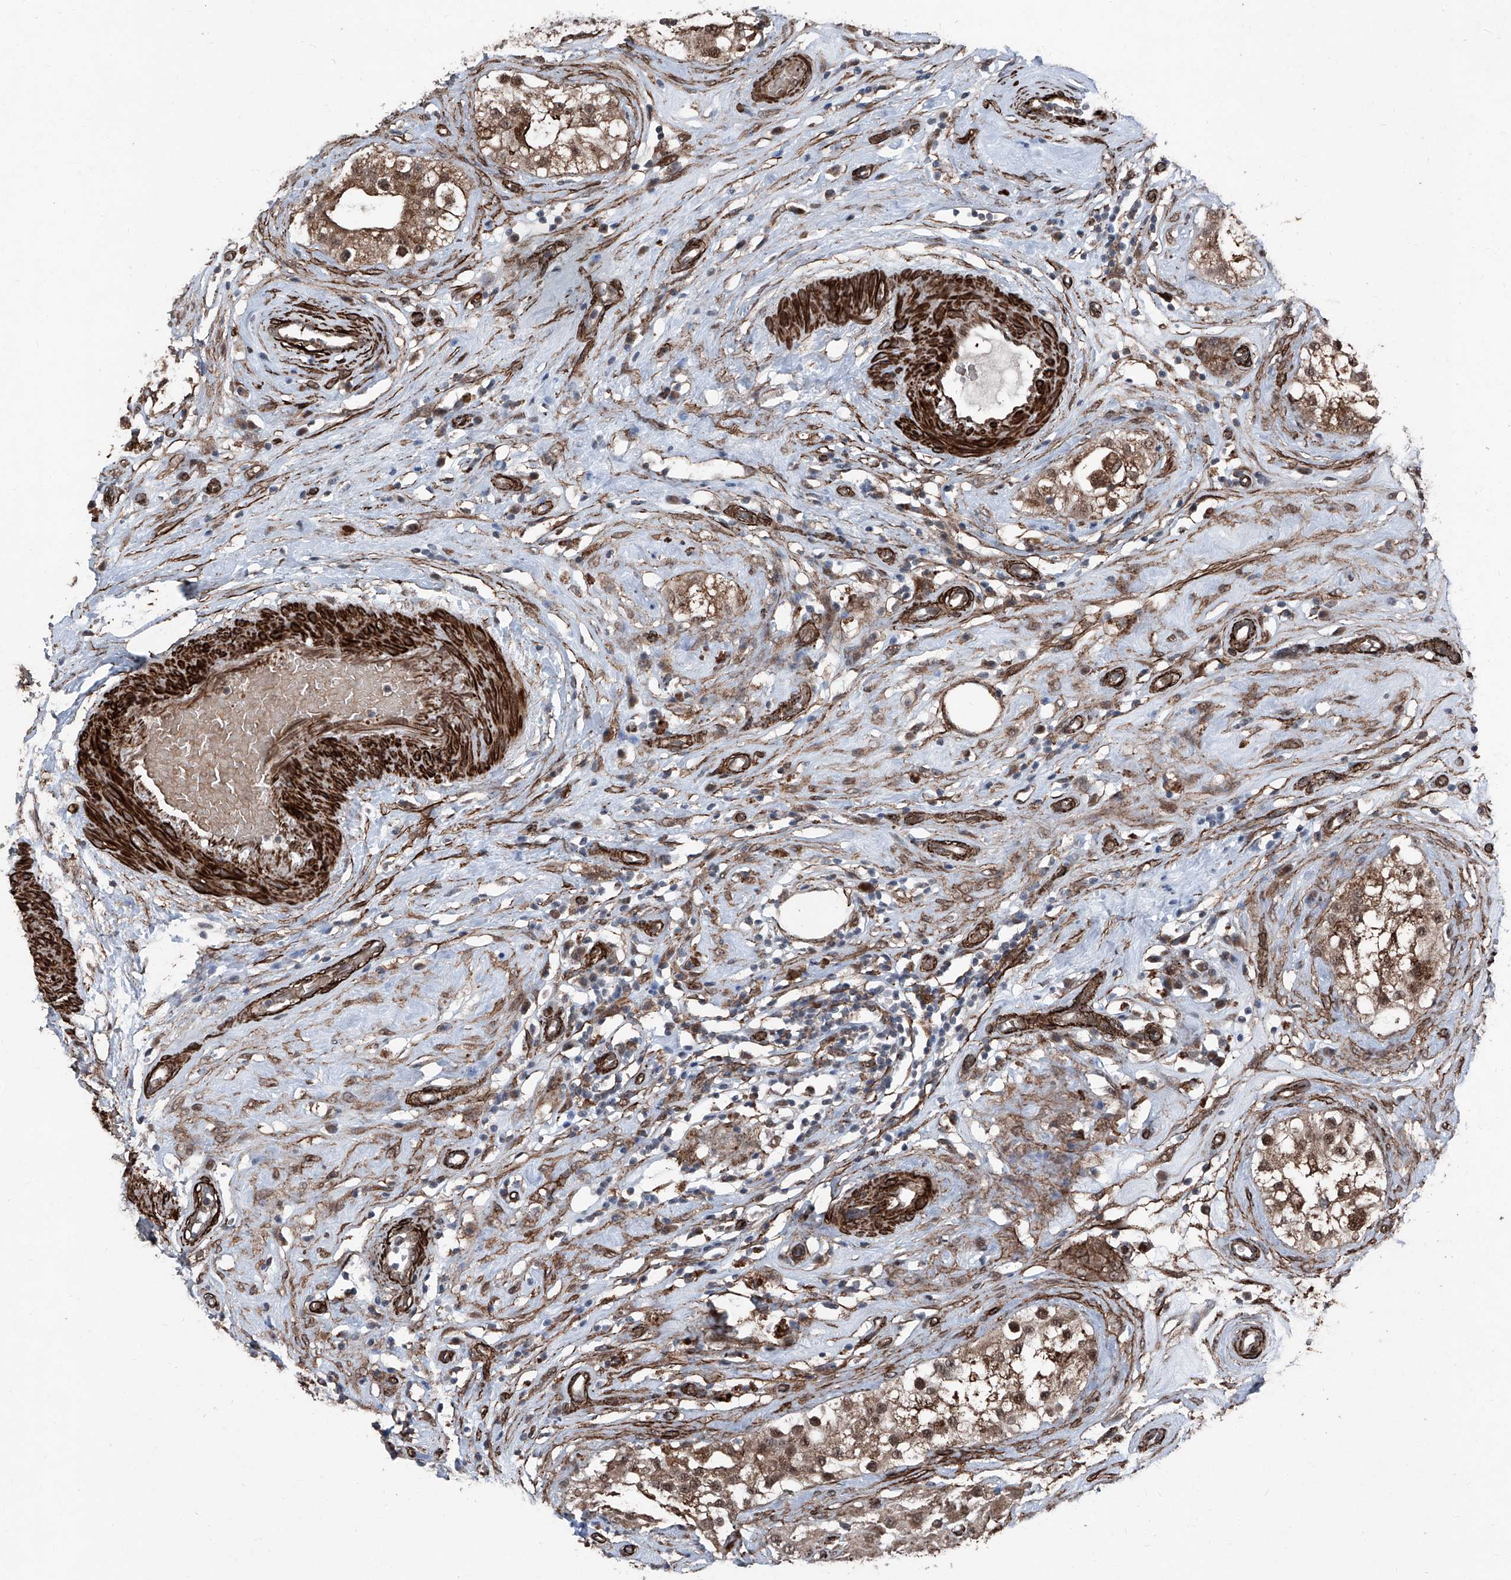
{"staining": {"intensity": "moderate", "quantity": ">75%", "location": "cytoplasmic/membranous,nuclear"}, "tissue": "testis", "cell_type": "Cells in seminiferous ducts", "image_type": "normal", "snomed": [{"axis": "morphology", "description": "Normal tissue, NOS"}, {"axis": "topography", "description": "Testis"}], "caption": "A photomicrograph showing moderate cytoplasmic/membranous,nuclear staining in approximately >75% of cells in seminiferous ducts in normal testis, as visualized by brown immunohistochemical staining.", "gene": "COA7", "patient": {"sex": "male", "age": 84}}